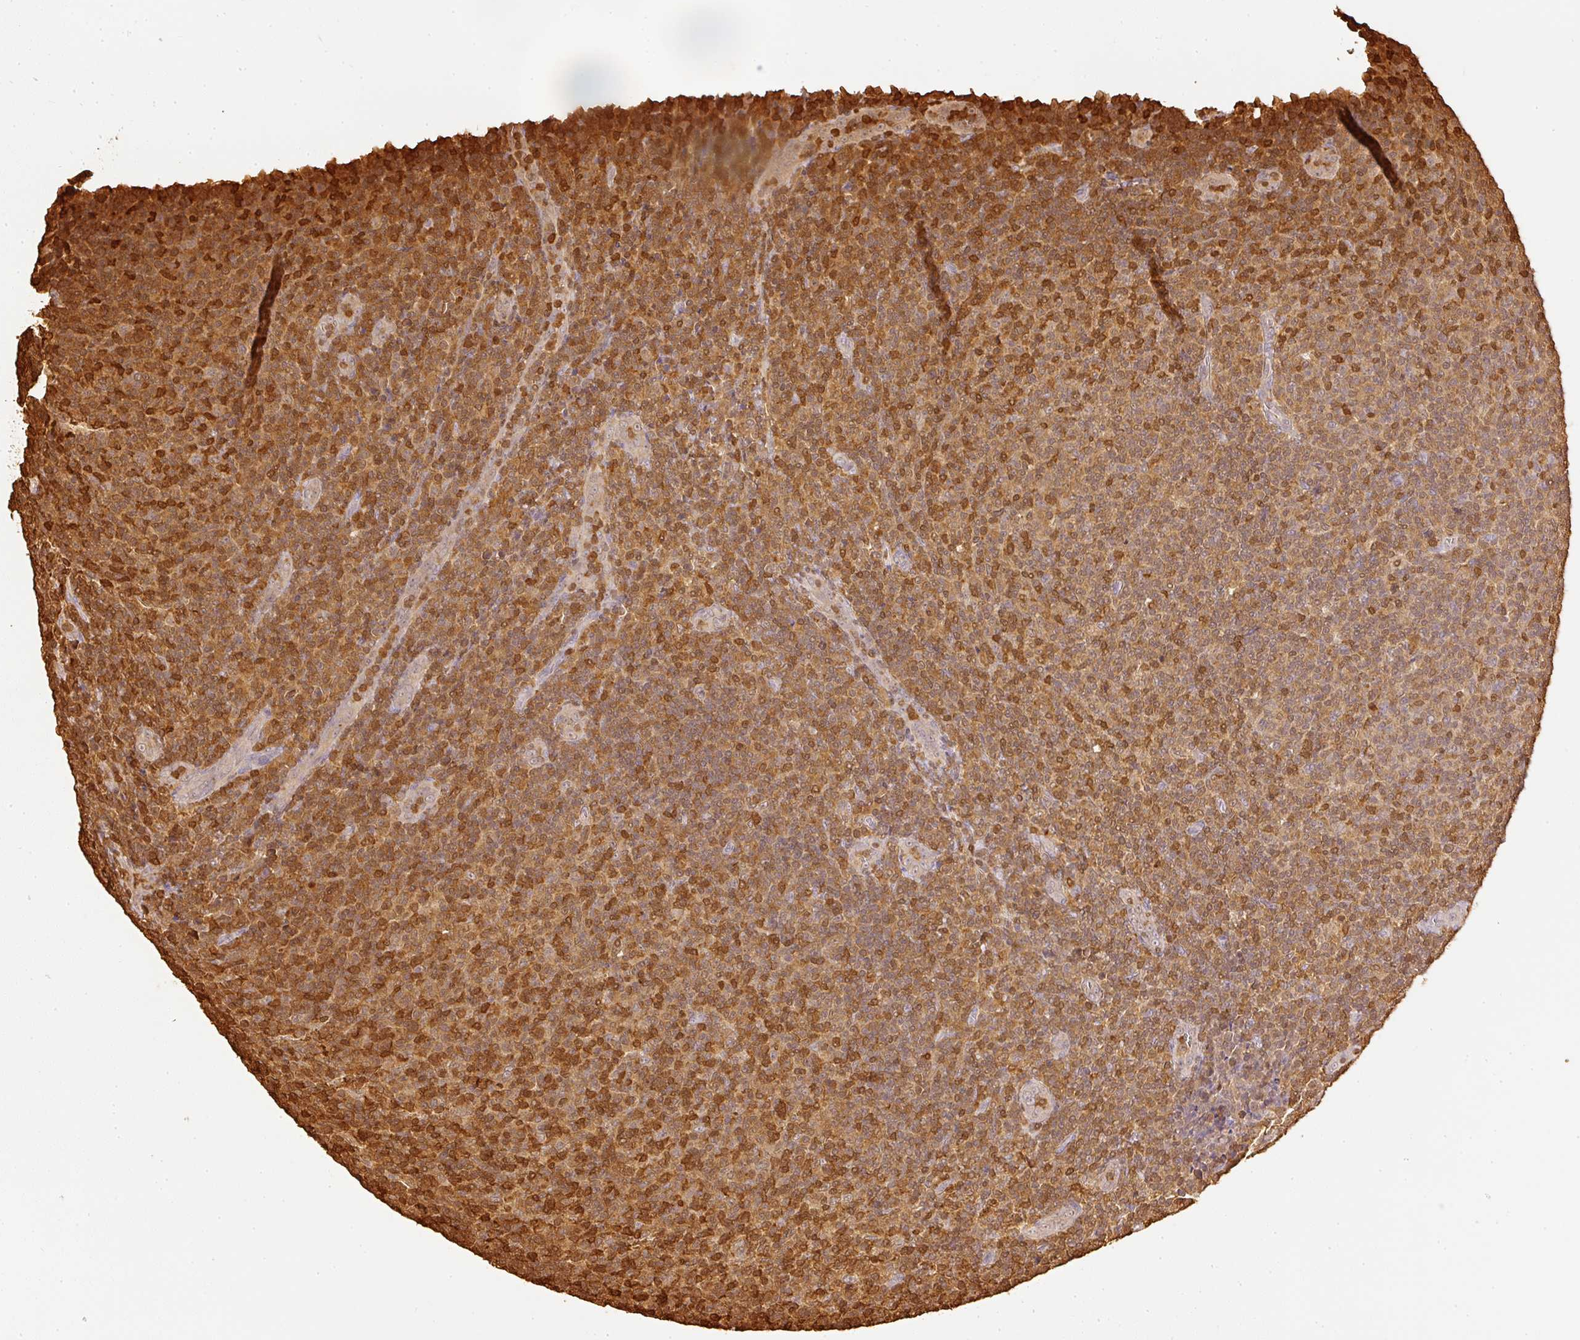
{"staining": {"intensity": "moderate", "quantity": ">75%", "location": "cytoplasmic/membranous"}, "tissue": "lymphoma", "cell_type": "Tumor cells", "image_type": "cancer", "snomed": [{"axis": "morphology", "description": "Malignant lymphoma, non-Hodgkin's type, Low grade"}, {"axis": "topography", "description": "Lymph node"}], "caption": "High-power microscopy captured an immunohistochemistry photomicrograph of malignant lymphoma, non-Hodgkin's type (low-grade), revealing moderate cytoplasmic/membranous expression in approximately >75% of tumor cells.", "gene": "PFN1", "patient": {"sex": "male", "age": 66}}